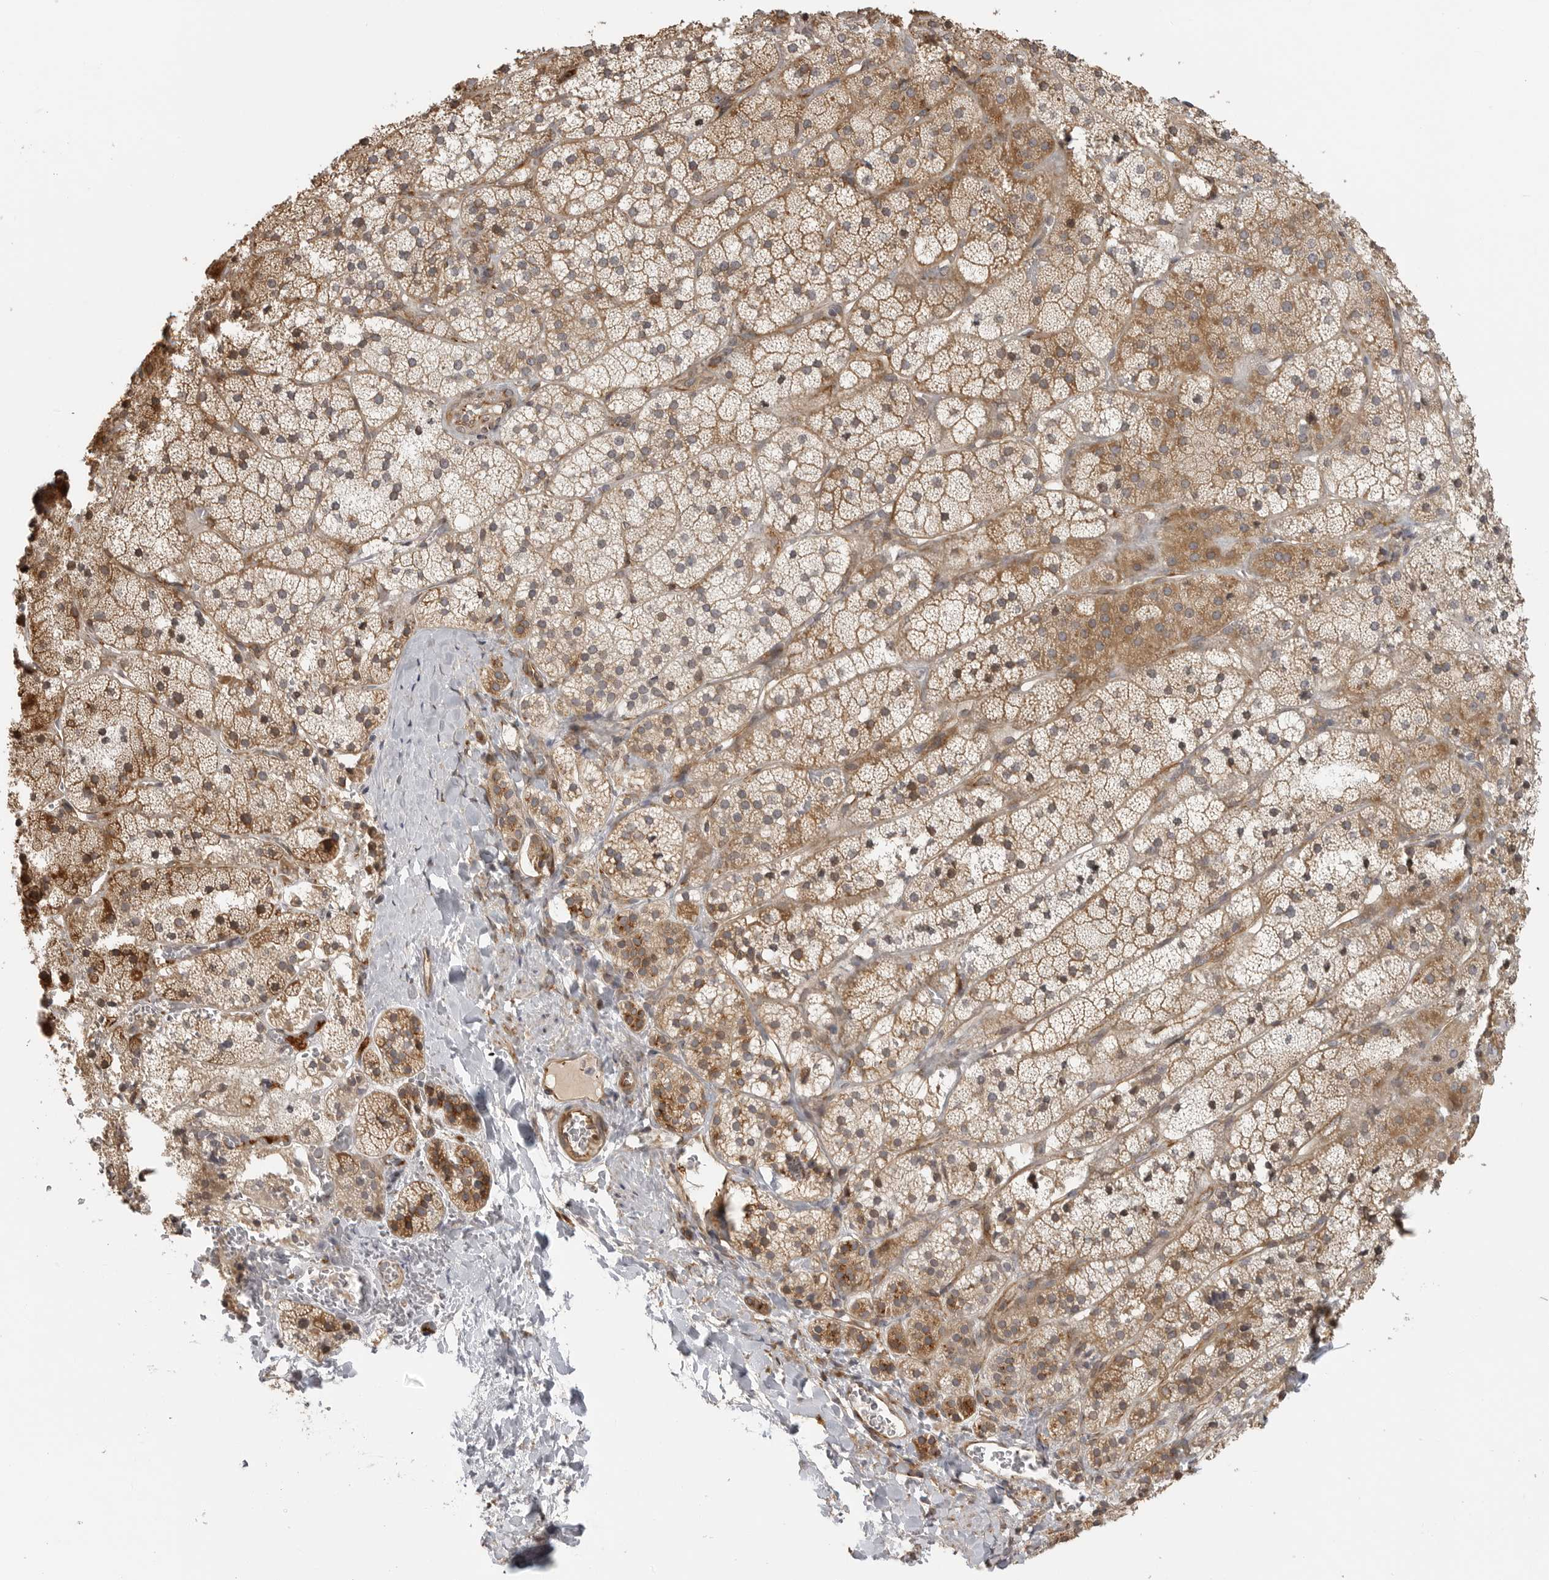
{"staining": {"intensity": "moderate", "quantity": ">75%", "location": "cytoplasmic/membranous"}, "tissue": "adrenal gland", "cell_type": "Glandular cells", "image_type": "normal", "snomed": [{"axis": "morphology", "description": "Normal tissue, NOS"}, {"axis": "topography", "description": "Adrenal gland"}], "caption": "Adrenal gland stained for a protein (brown) exhibits moderate cytoplasmic/membranous positive staining in approximately >75% of glandular cells.", "gene": "IDO1", "patient": {"sex": "female", "age": 44}}